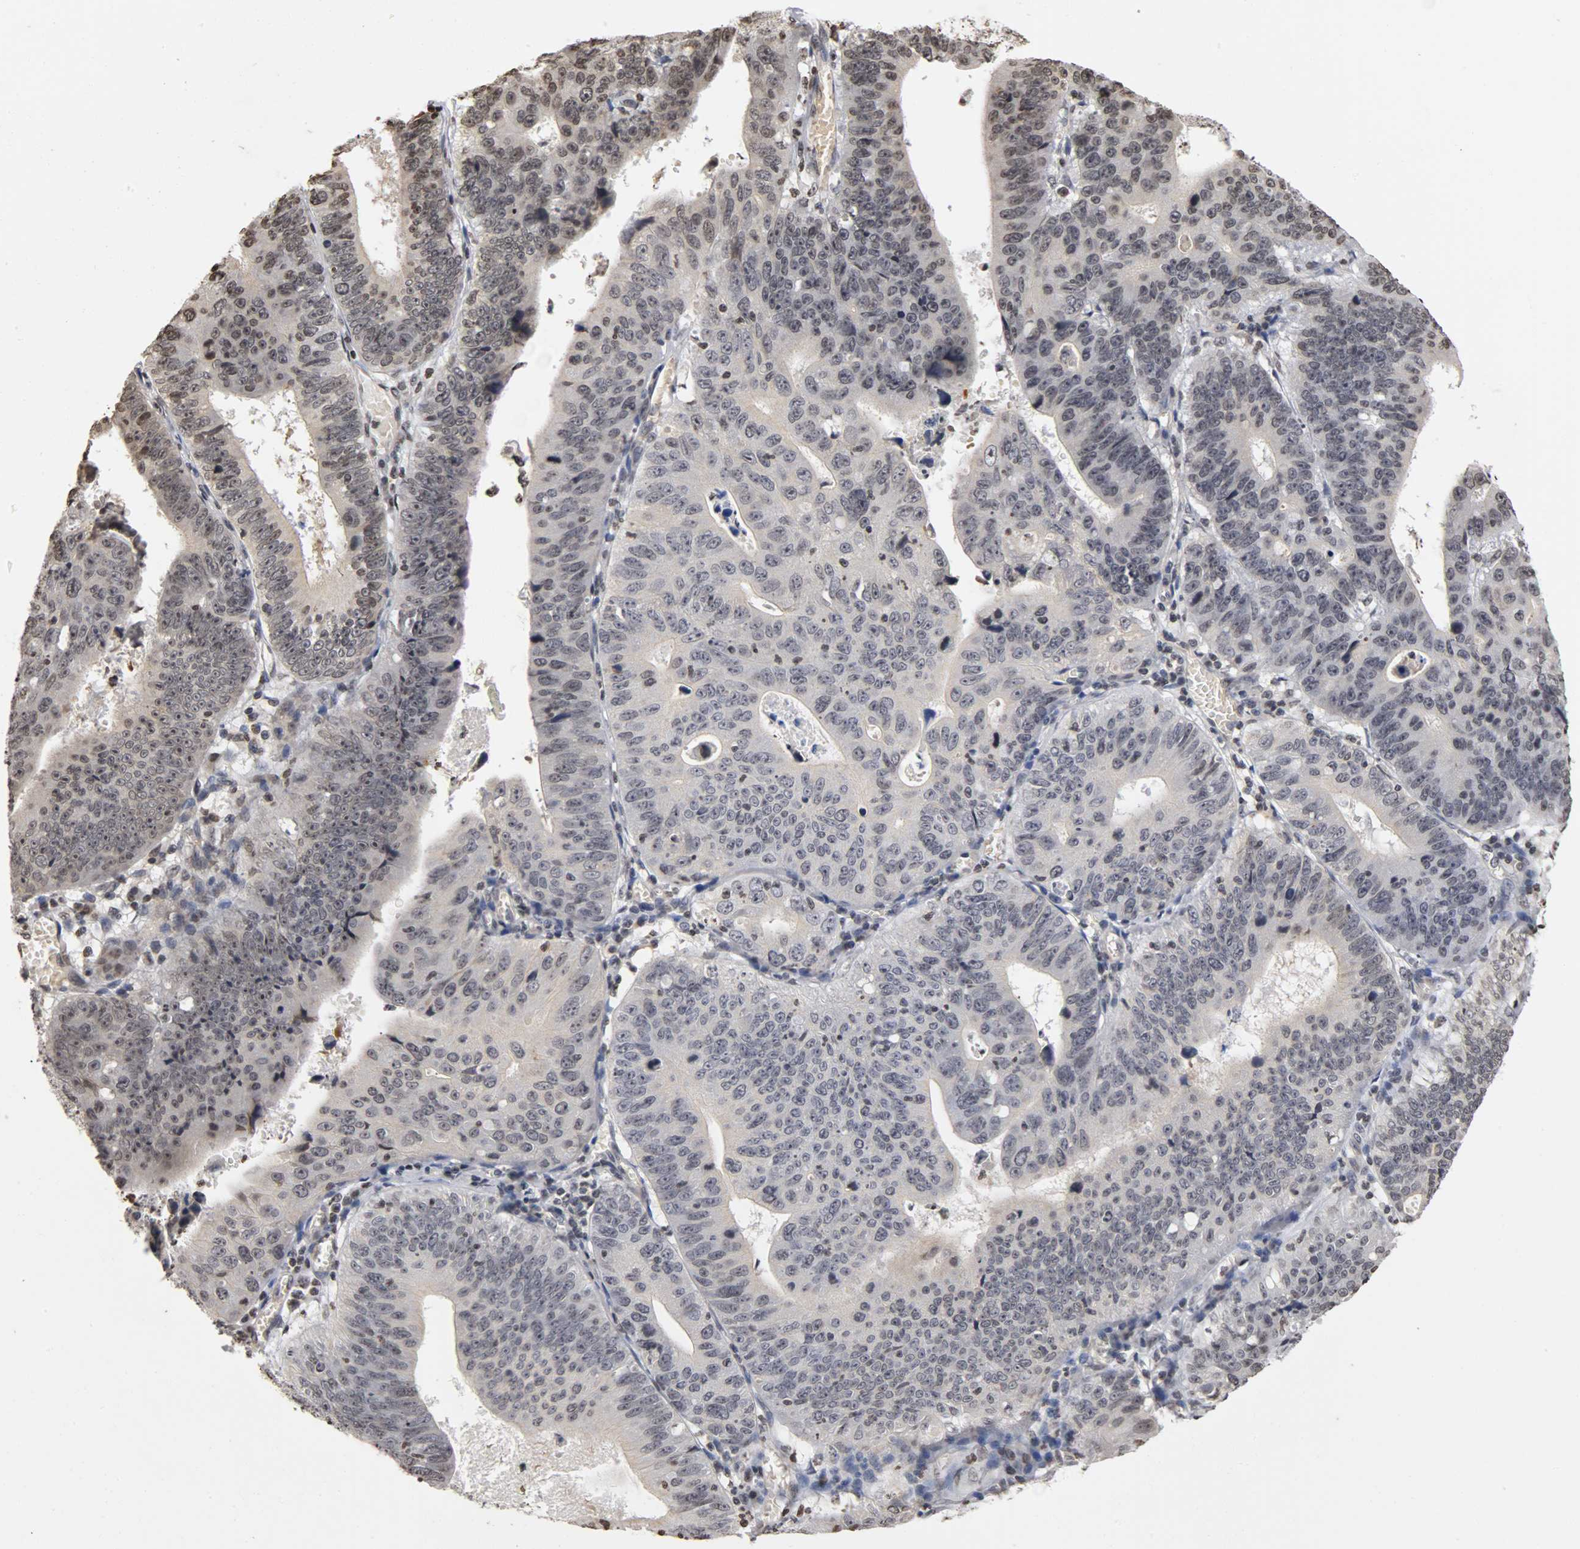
{"staining": {"intensity": "weak", "quantity": "<25%", "location": "nuclear"}, "tissue": "stomach cancer", "cell_type": "Tumor cells", "image_type": "cancer", "snomed": [{"axis": "morphology", "description": "Adenocarcinoma, NOS"}, {"axis": "topography", "description": "Stomach"}], "caption": "IHC micrograph of stomach adenocarcinoma stained for a protein (brown), which exhibits no expression in tumor cells.", "gene": "ERCC2", "patient": {"sex": "male", "age": 59}}